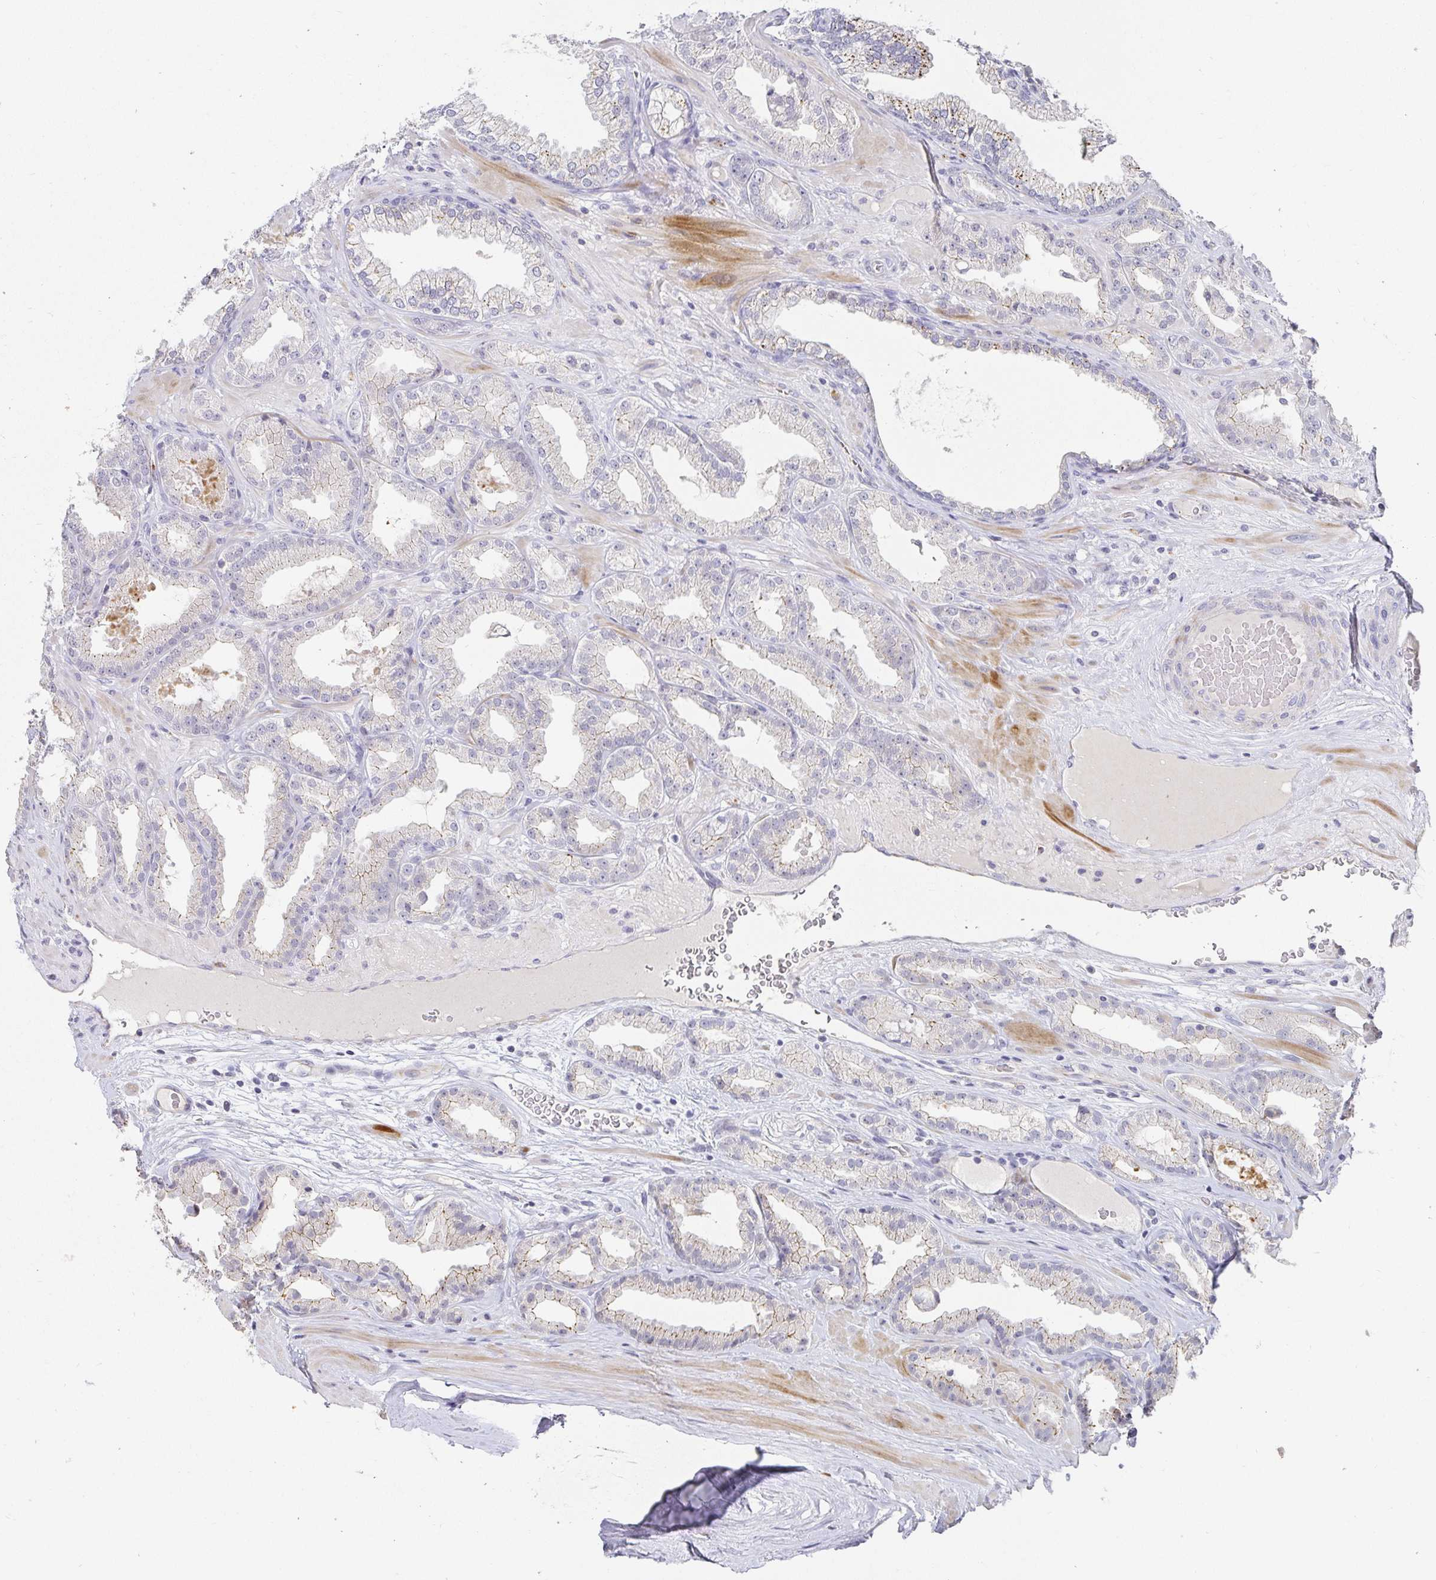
{"staining": {"intensity": "weak", "quantity": "<25%", "location": "cytoplasmic/membranous"}, "tissue": "prostate cancer", "cell_type": "Tumor cells", "image_type": "cancer", "snomed": [{"axis": "morphology", "description": "Adenocarcinoma, Low grade"}, {"axis": "topography", "description": "Prostate"}], "caption": "Immunohistochemical staining of human adenocarcinoma (low-grade) (prostate) exhibits no significant positivity in tumor cells.", "gene": "PDX1", "patient": {"sex": "male", "age": 61}}